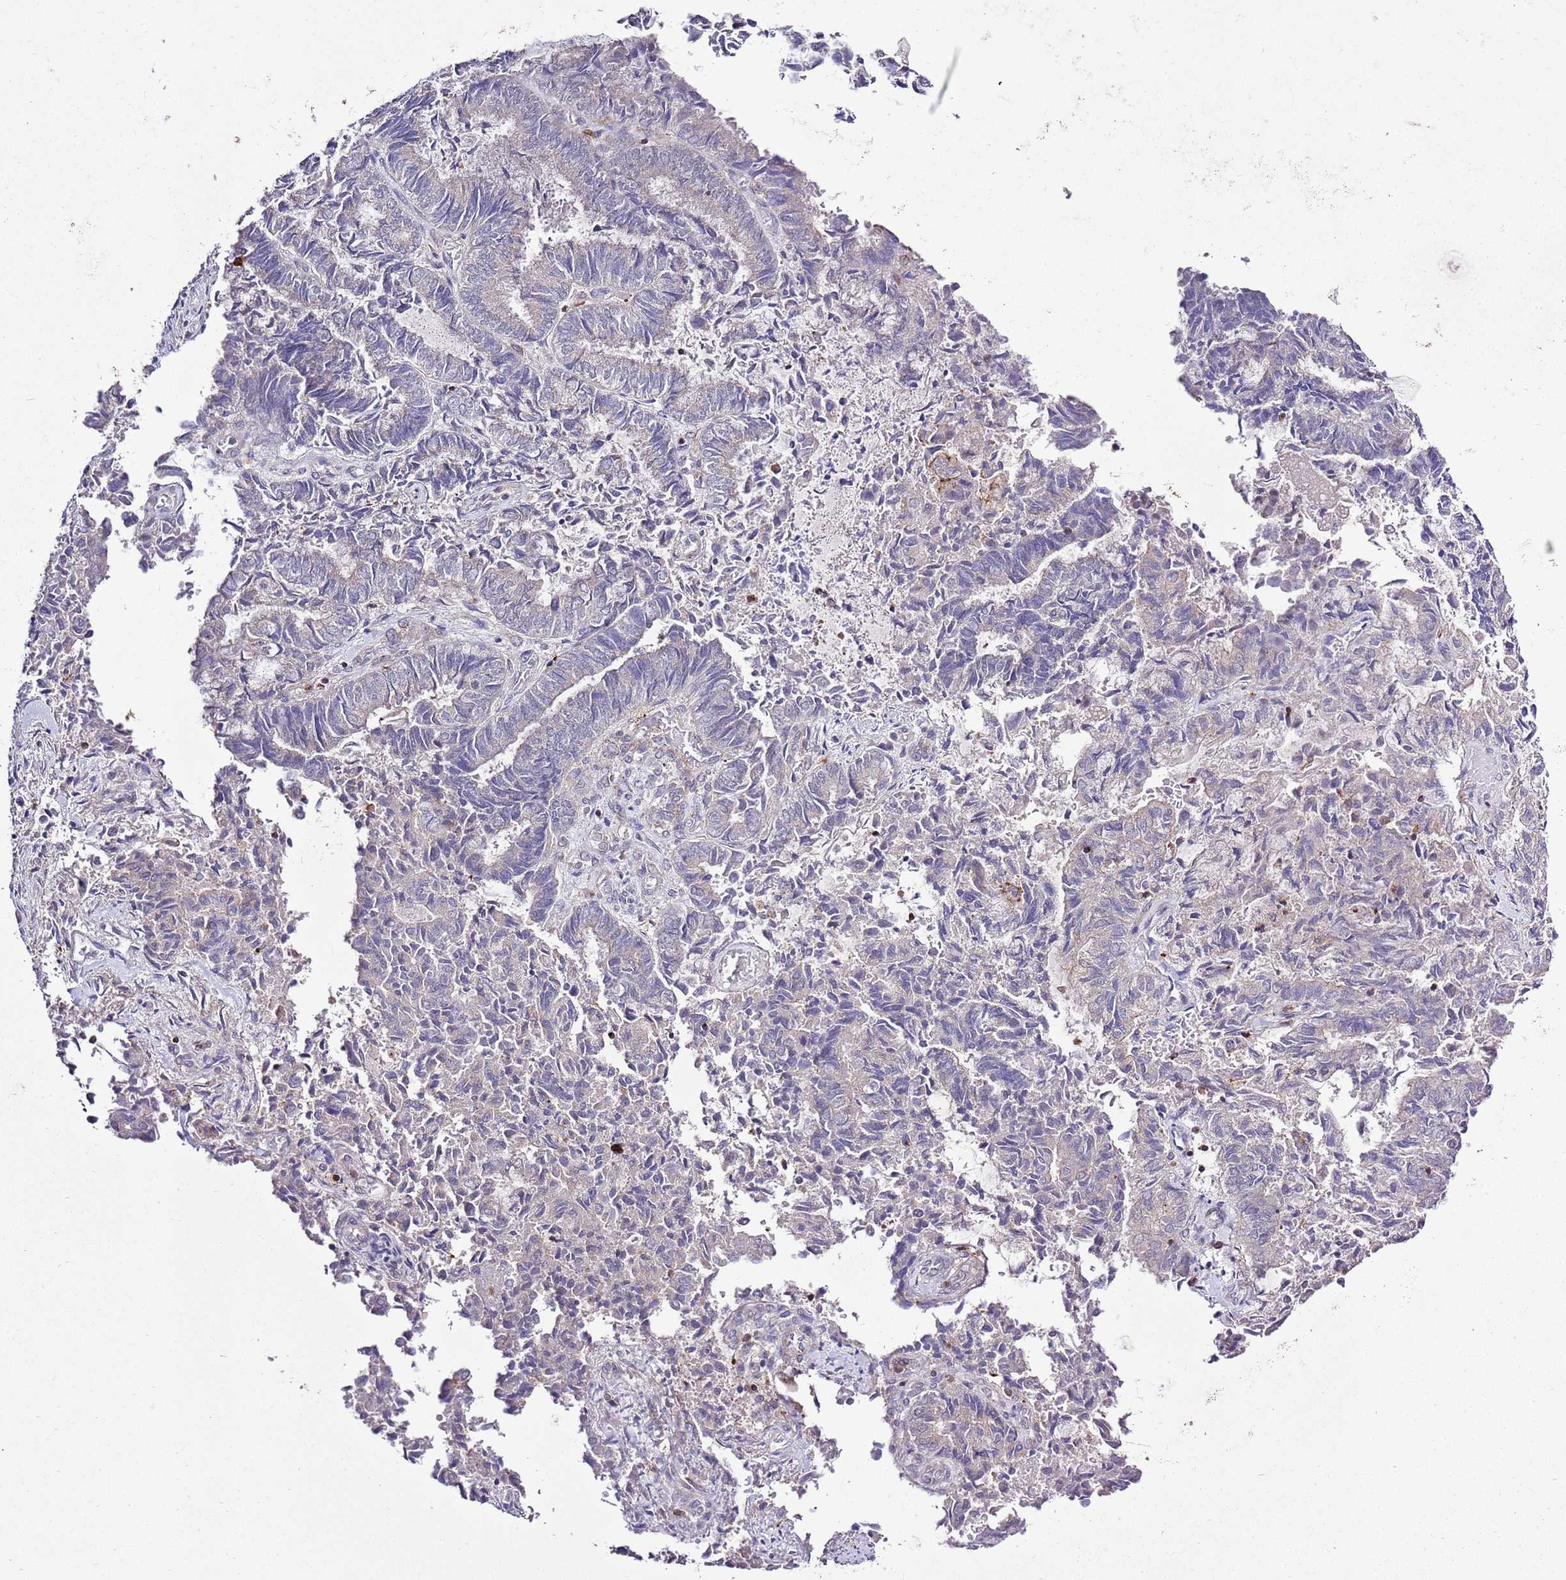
{"staining": {"intensity": "negative", "quantity": "none", "location": "none"}, "tissue": "endometrial cancer", "cell_type": "Tumor cells", "image_type": "cancer", "snomed": [{"axis": "morphology", "description": "Adenocarcinoma, NOS"}, {"axis": "topography", "description": "Endometrium"}], "caption": "An IHC micrograph of endometrial adenocarcinoma is shown. There is no staining in tumor cells of endometrial adenocarcinoma.", "gene": "EFHD1", "patient": {"sex": "female", "age": 80}}